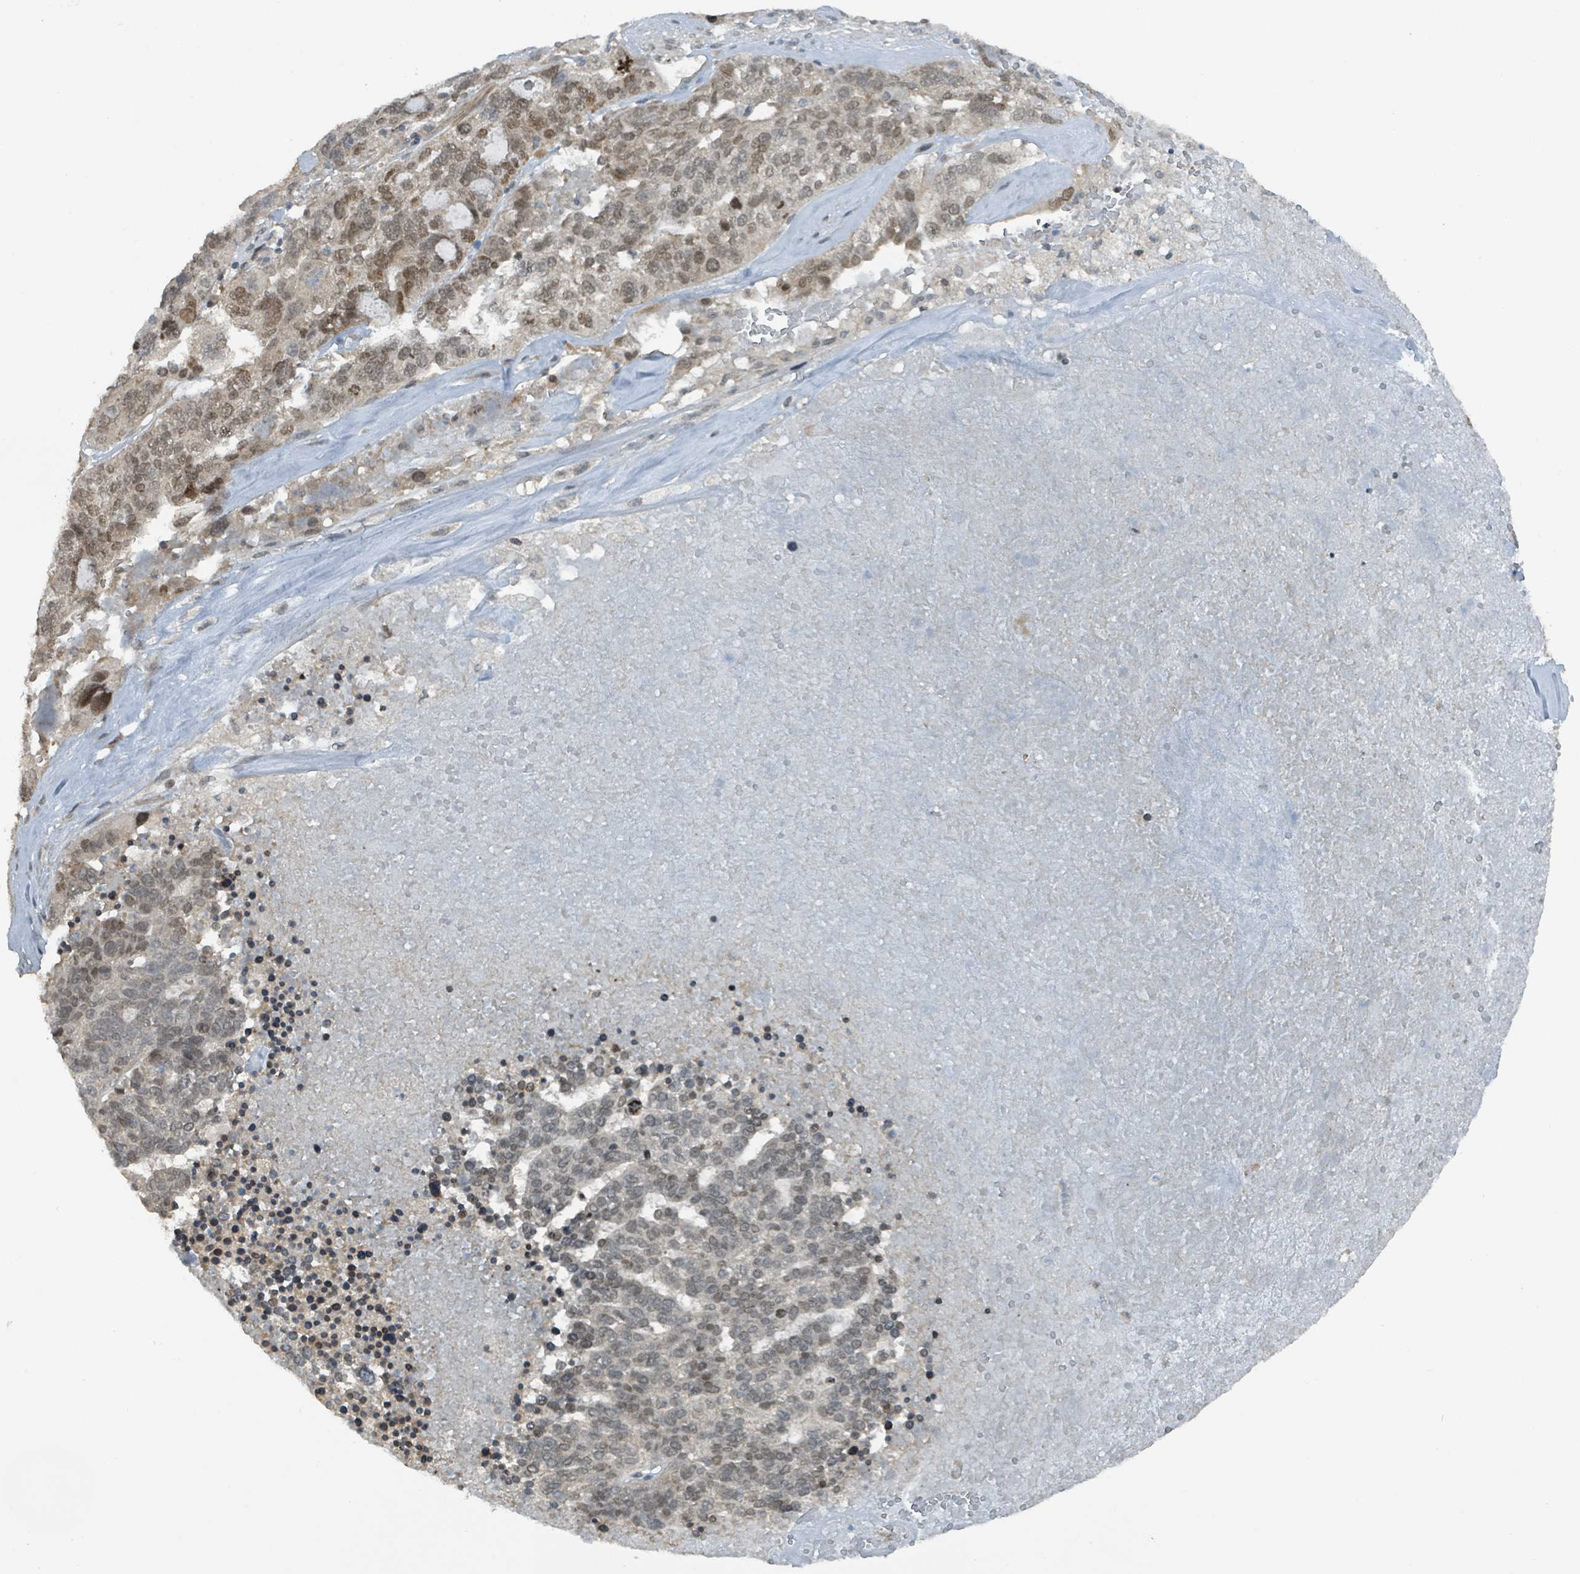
{"staining": {"intensity": "moderate", "quantity": "<25%", "location": "nuclear"}, "tissue": "ovarian cancer", "cell_type": "Tumor cells", "image_type": "cancer", "snomed": [{"axis": "morphology", "description": "Cystadenocarcinoma, serous, NOS"}, {"axis": "topography", "description": "Ovary"}], "caption": "Immunohistochemistry (IHC) of human ovarian serous cystadenocarcinoma exhibits low levels of moderate nuclear expression in approximately <25% of tumor cells. (DAB IHC with brightfield microscopy, high magnification).", "gene": "PHIP", "patient": {"sex": "female", "age": 59}}